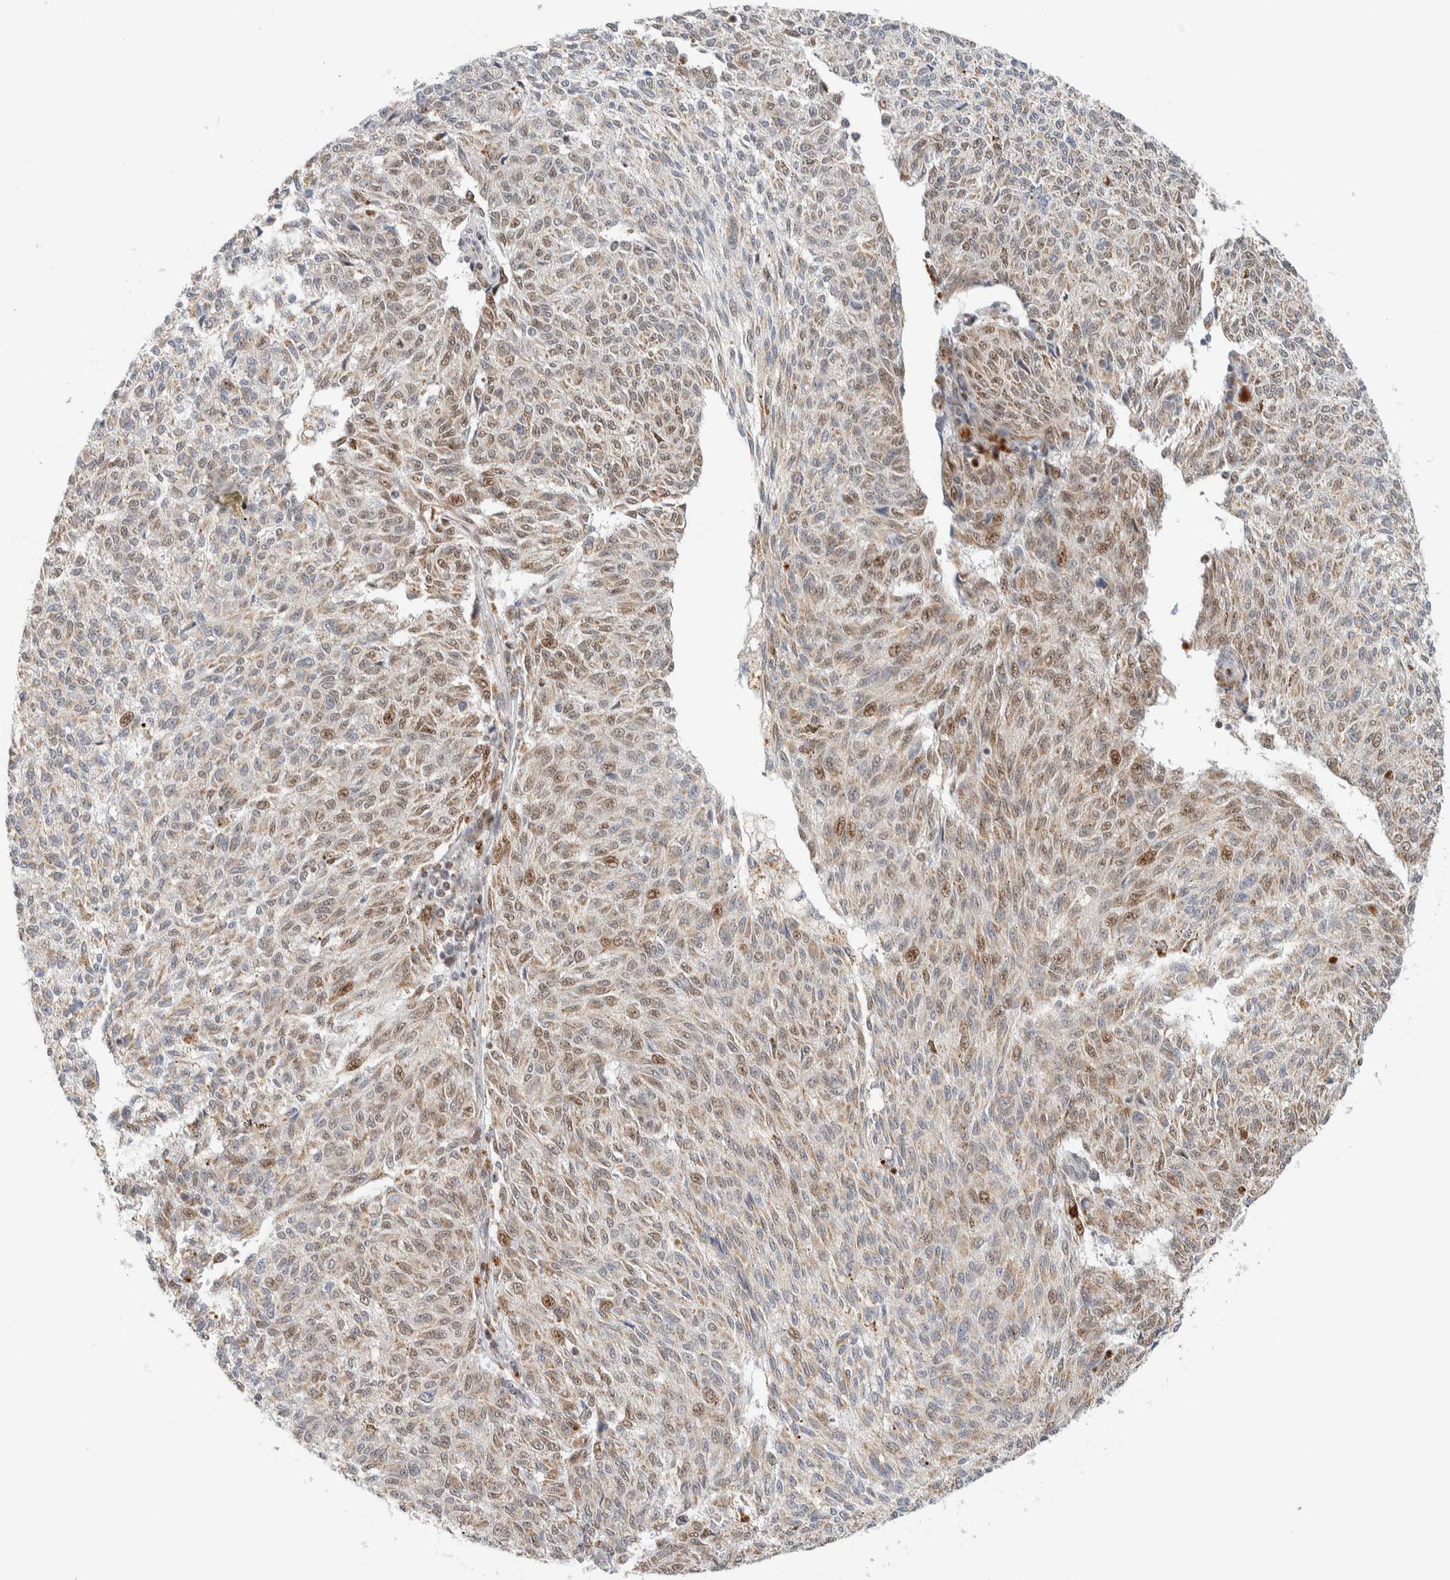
{"staining": {"intensity": "moderate", "quantity": "<25%", "location": "nuclear"}, "tissue": "melanoma", "cell_type": "Tumor cells", "image_type": "cancer", "snomed": [{"axis": "morphology", "description": "Malignant melanoma, NOS"}, {"axis": "topography", "description": "Skin"}], "caption": "IHC photomicrograph of melanoma stained for a protein (brown), which shows low levels of moderate nuclear positivity in approximately <25% of tumor cells.", "gene": "TSPAN32", "patient": {"sex": "female", "age": 72}}